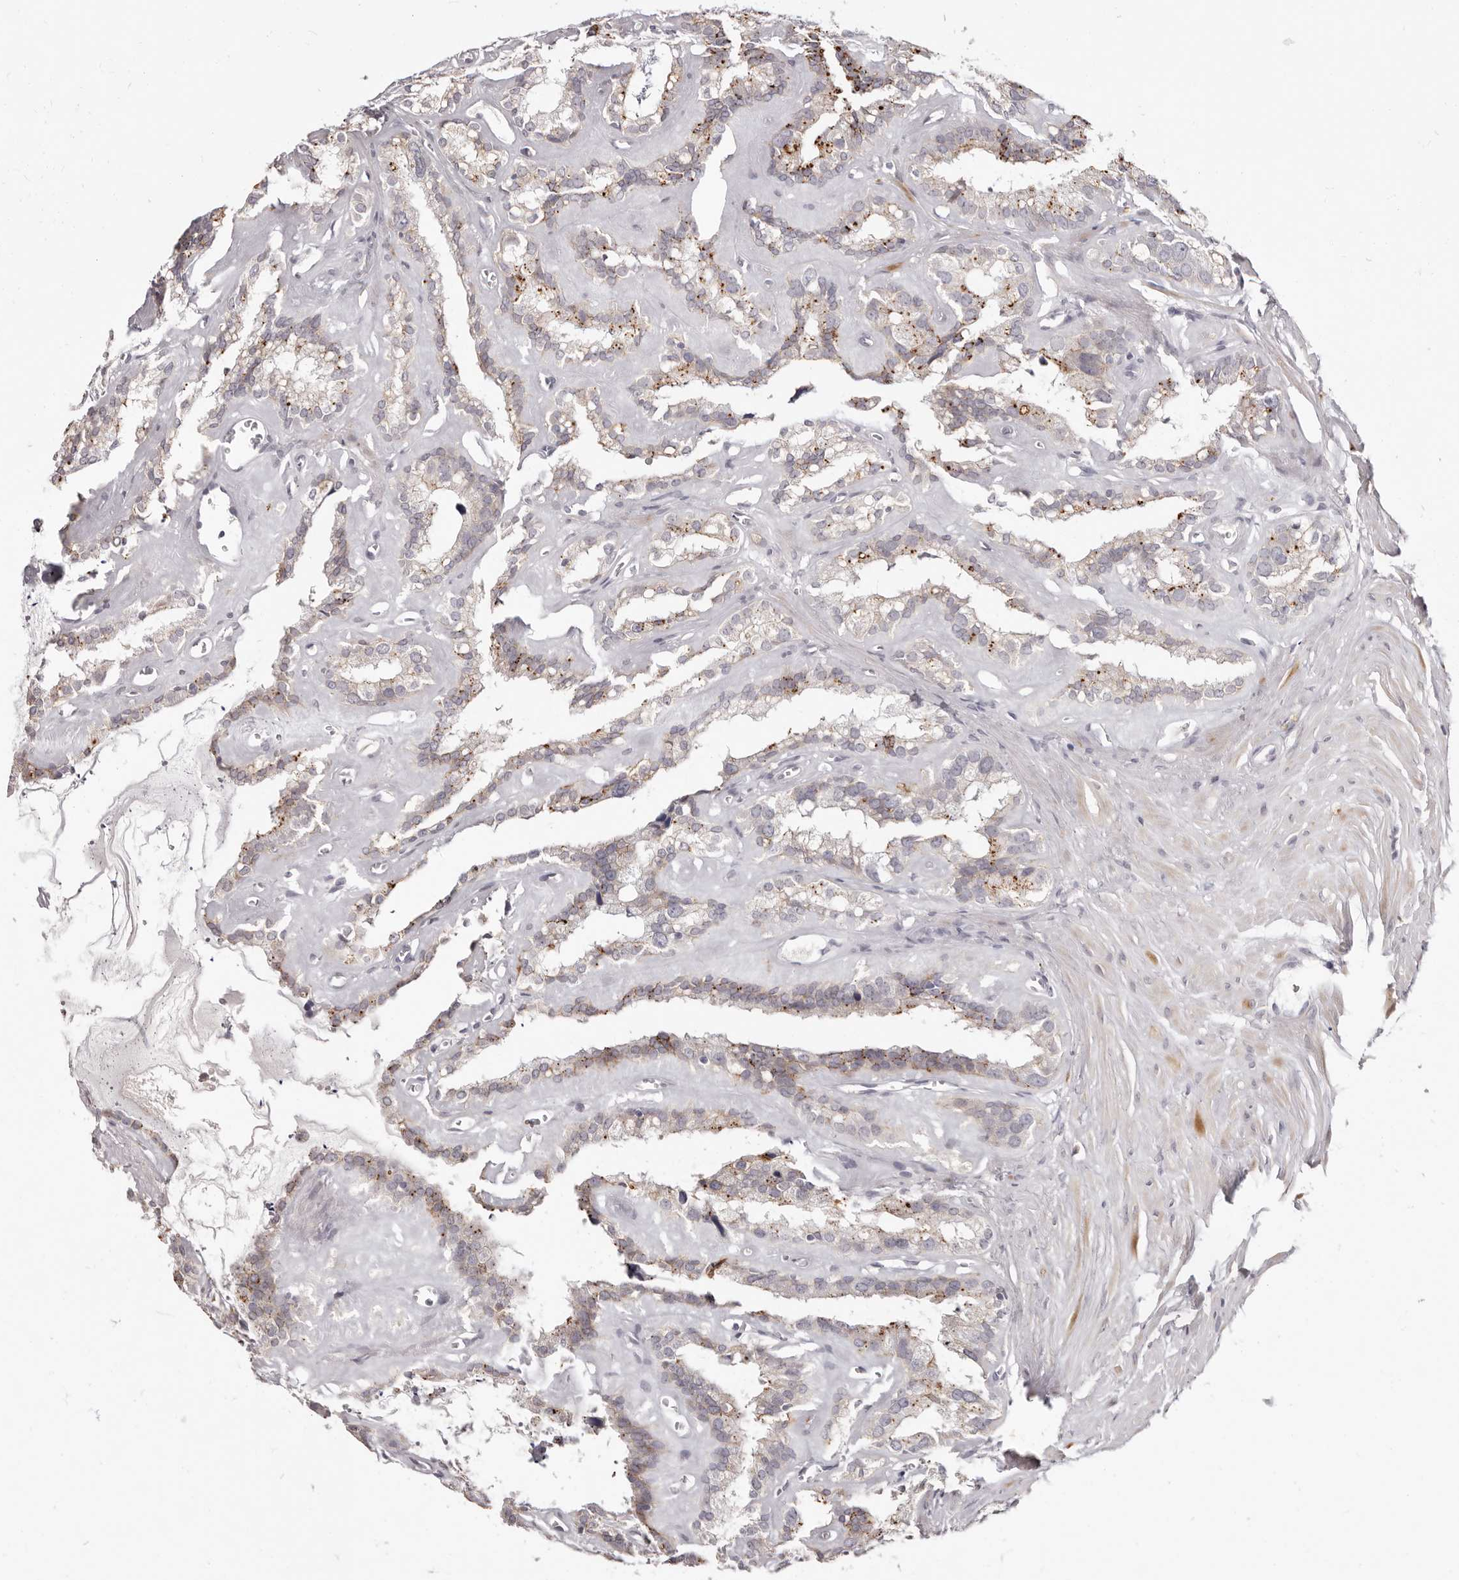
{"staining": {"intensity": "moderate", "quantity": "<25%", "location": "cytoplasmic/membranous"}, "tissue": "seminal vesicle", "cell_type": "Glandular cells", "image_type": "normal", "snomed": [{"axis": "morphology", "description": "Normal tissue, NOS"}, {"axis": "topography", "description": "Prostate"}, {"axis": "topography", "description": "Seminal veicle"}], "caption": "A brown stain shows moderate cytoplasmic/membranous expression of a protein in glandular cells of benign human seminal vesicle. Using DAB (3,3'-diaminobenzidine) (brown) and hematoxylin (blue) stains, captured at high magnification using brightfield microscopy.", "gene": "PCDHB6", "patient": {"sex": "male", "age": 59}}